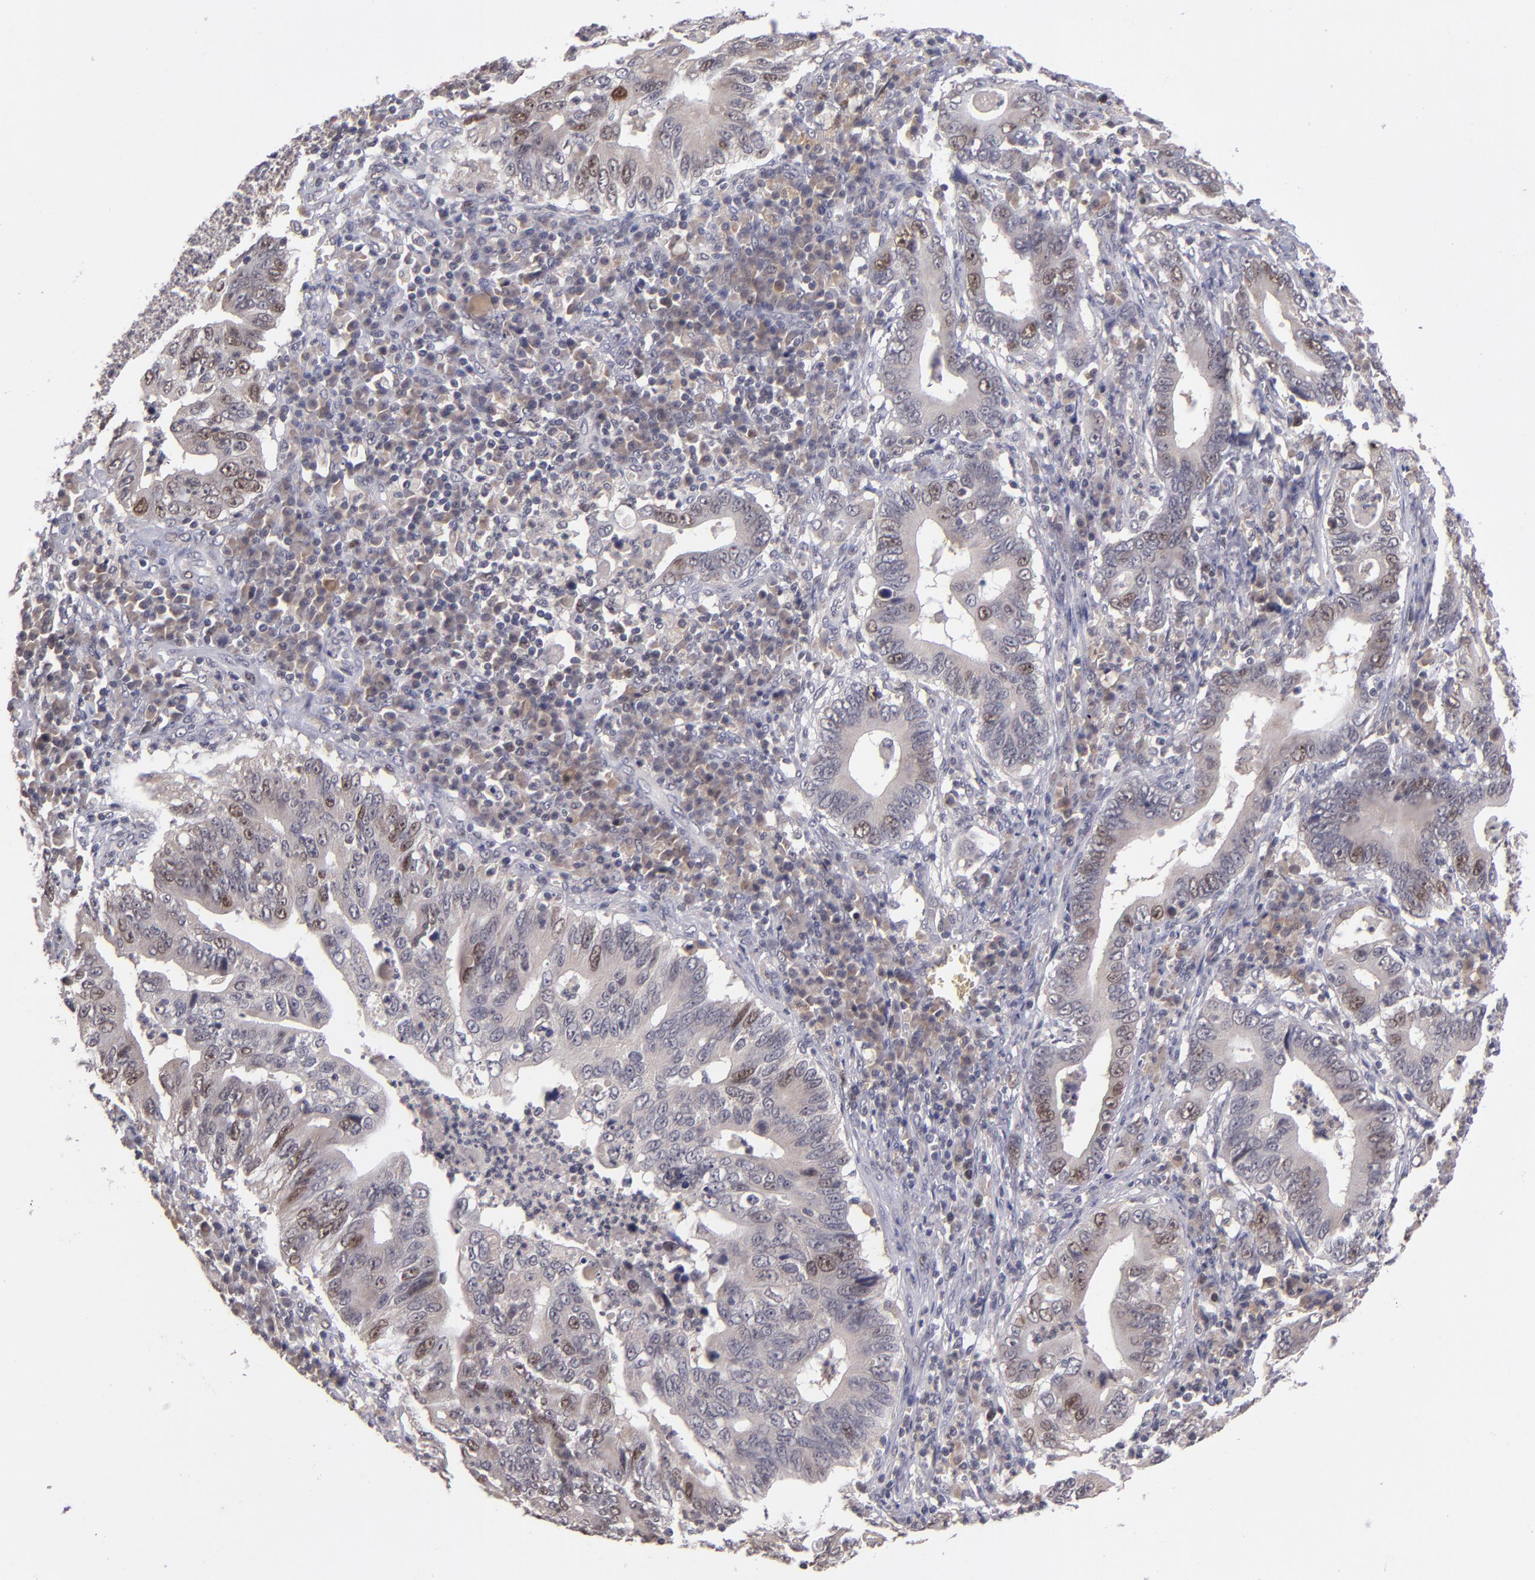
{"staining": {"intensity": "weak", "quantity": "25%-75%", "location": "nuclear"}, "tissue": "stomach cancer", "cell_type": "Tumor cells", "image_type": "cancer", "snomed": [{"axis": "morphology", "description": "Adenocarcinoma, NOS"}, {"axis": "topography", "description": "Stomach, upper"}], "caption": "The micrograph demonstrates staining of stomach cancer, revealing weak nuclear protein staining (brown color) within tumor cells. (Brightfield microscopy of DAB IHC at high magnification).", "gene": "CDC7", "patient": {"sex": "male", "age": 63}}